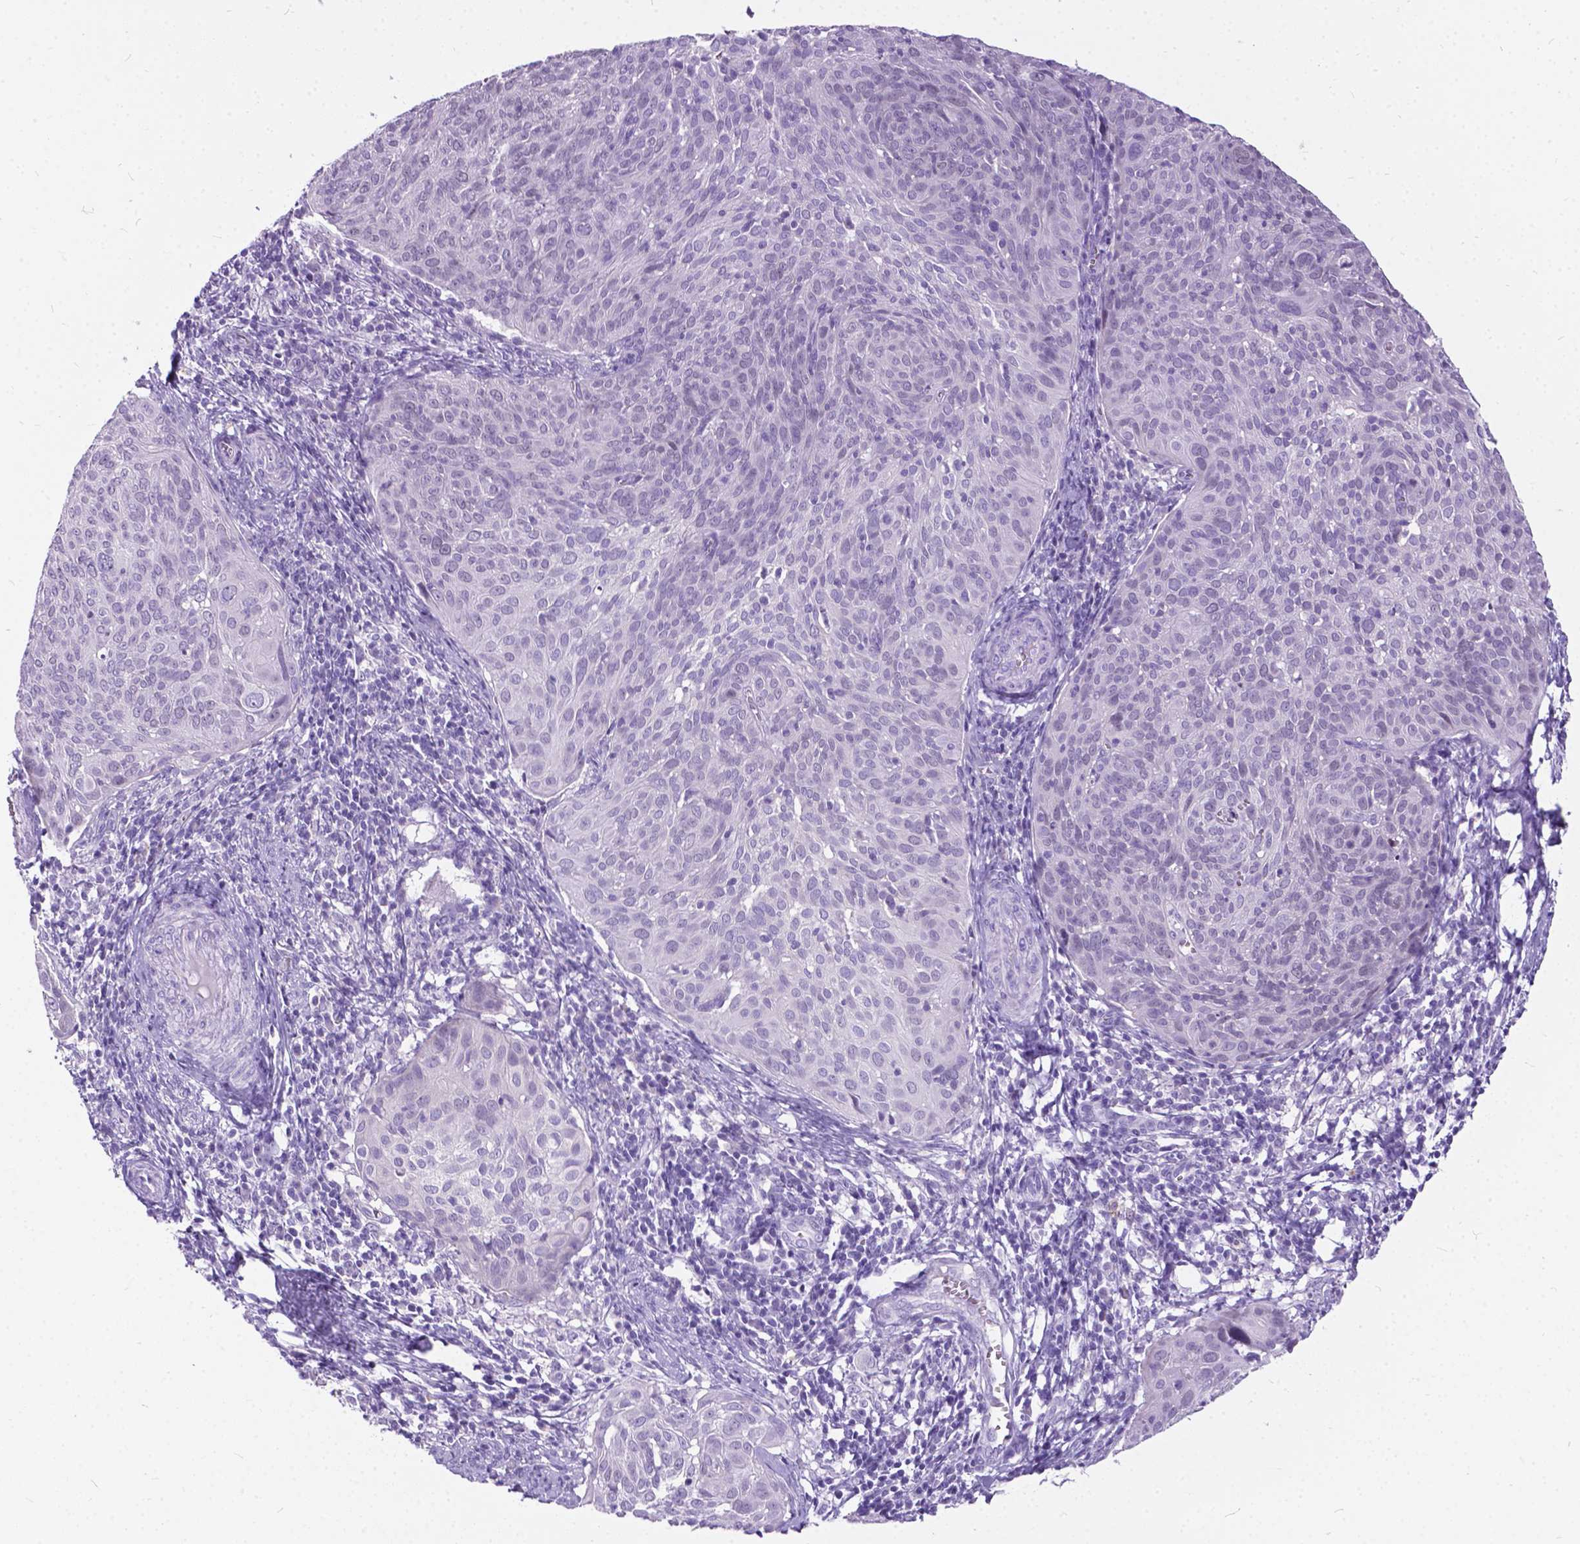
{"staining": {"intensity": "negative", "quantity": "none", "location": "none"}, "tissue": "cervical cancer", "cell_type": "Tumor cells", "image_type": "cancer", "snomed": [{"axis": "morphology", "description": "Squamous cell carcinoma, NOS"}, {"axis": "topography", "description": "Cervix"}], "caption": "This micrograph is of cervical cancer (squamous cell carcinoma) stained with immunohistochemistry to label a protein in brown with the nuclei are counter-stained blue. There is no staining in tumor cells. (DAB (3,3'-diaminobenzidine) immunohistochemistry (IHC) visualized using brightfield microscopy, high magnification).", "gene": "BSND", "patient": {"sex": "female", "age": 39}}